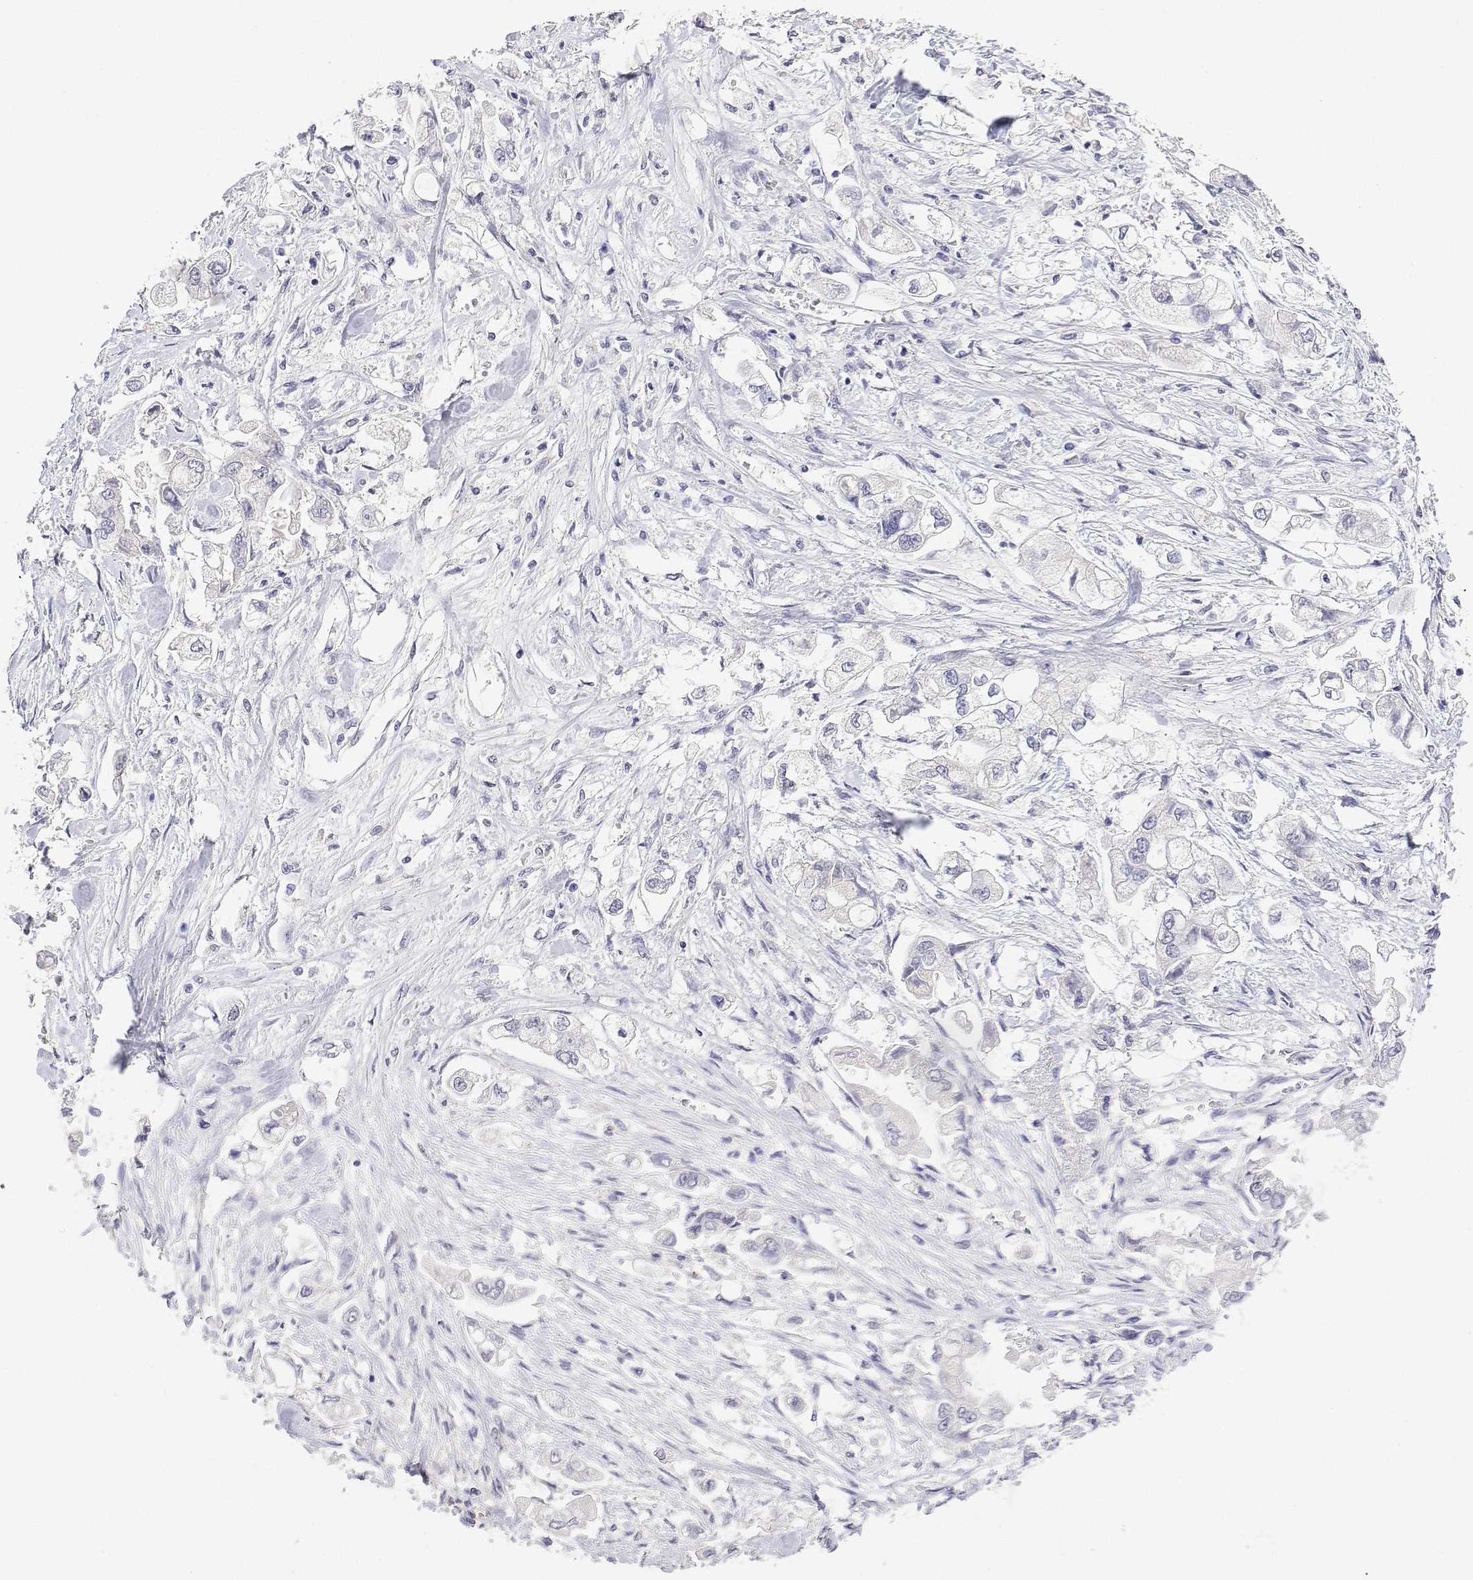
{"staining": {"intensity": "negative", "quantity": "none", "location": "none"}, "tissue": "stomach cancer", "cell_type": "Tumor cells", "image_type": "cancer", "snomed": [{"axis": "morphology", "description": "Adenocarcinoma, NOS"}, {"axis": "topography", "description": "Stomach"}], "caption": "A high-resolution image shows immunohistochemistry (IHC) staining of stomach adenocarcinoma, which reveals no significant positivity in tumor cells.", "gene": "PLCB1", "patient": {"sex": "male", "age": 62}}